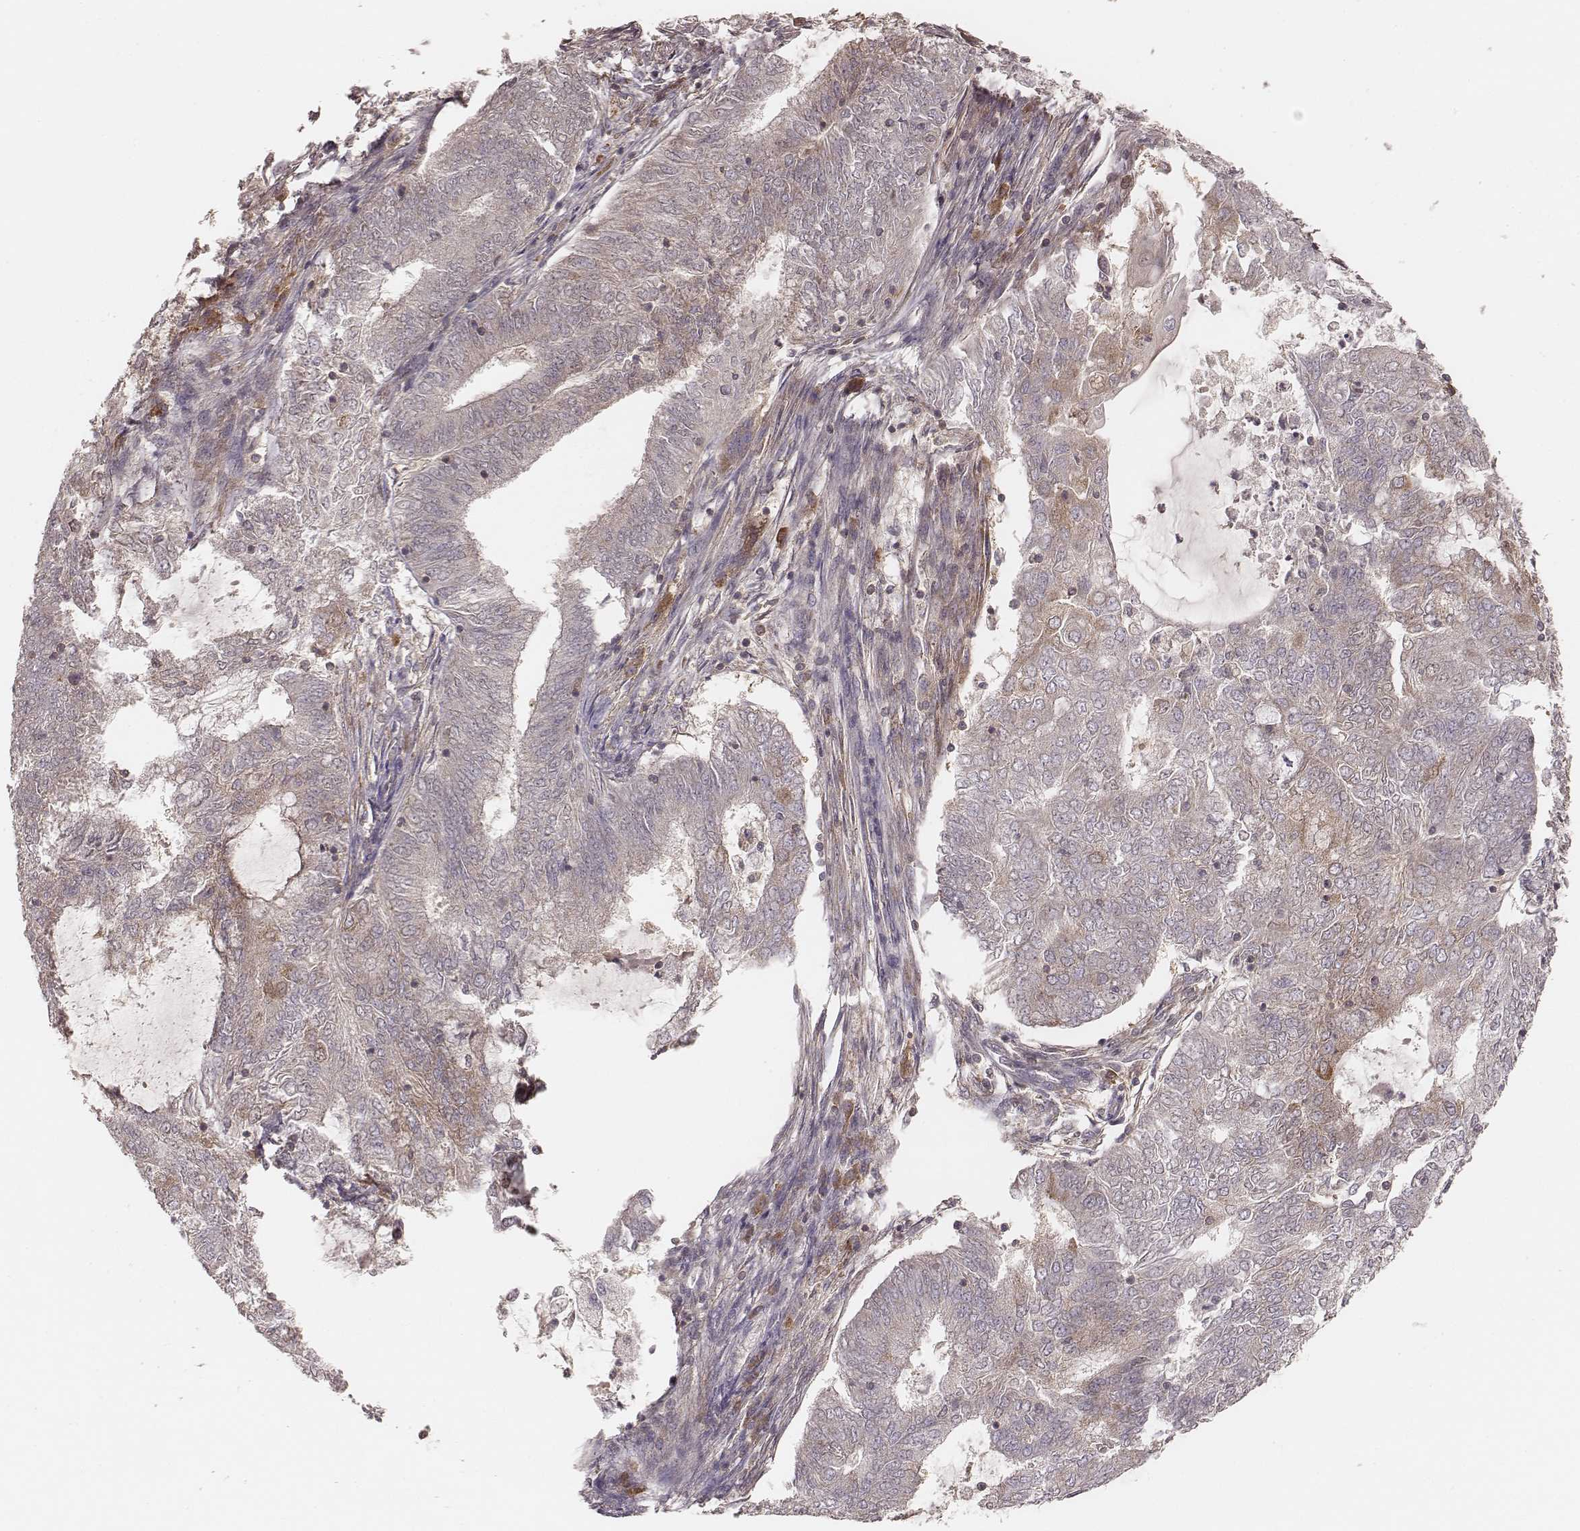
{"staining": {"intensity": "negative", "quantity": "none", "location": "none"}, "tissue": "endometrial cancer", "cell_type": "Tumor cells", "image_type": "cancer", "snomed": [{"axis": "morphology", "description": "Adenocarcinoma, NOS"}, {"axis": "topography", "description": "Endometrium"}], "caption": "Adenocarcinoma (endometrial) was stained to show a protein in brown. There is no significant positivity in tumor cells.", "gene": "CARS1", "patient": {"sex": "female", "age": 62}}